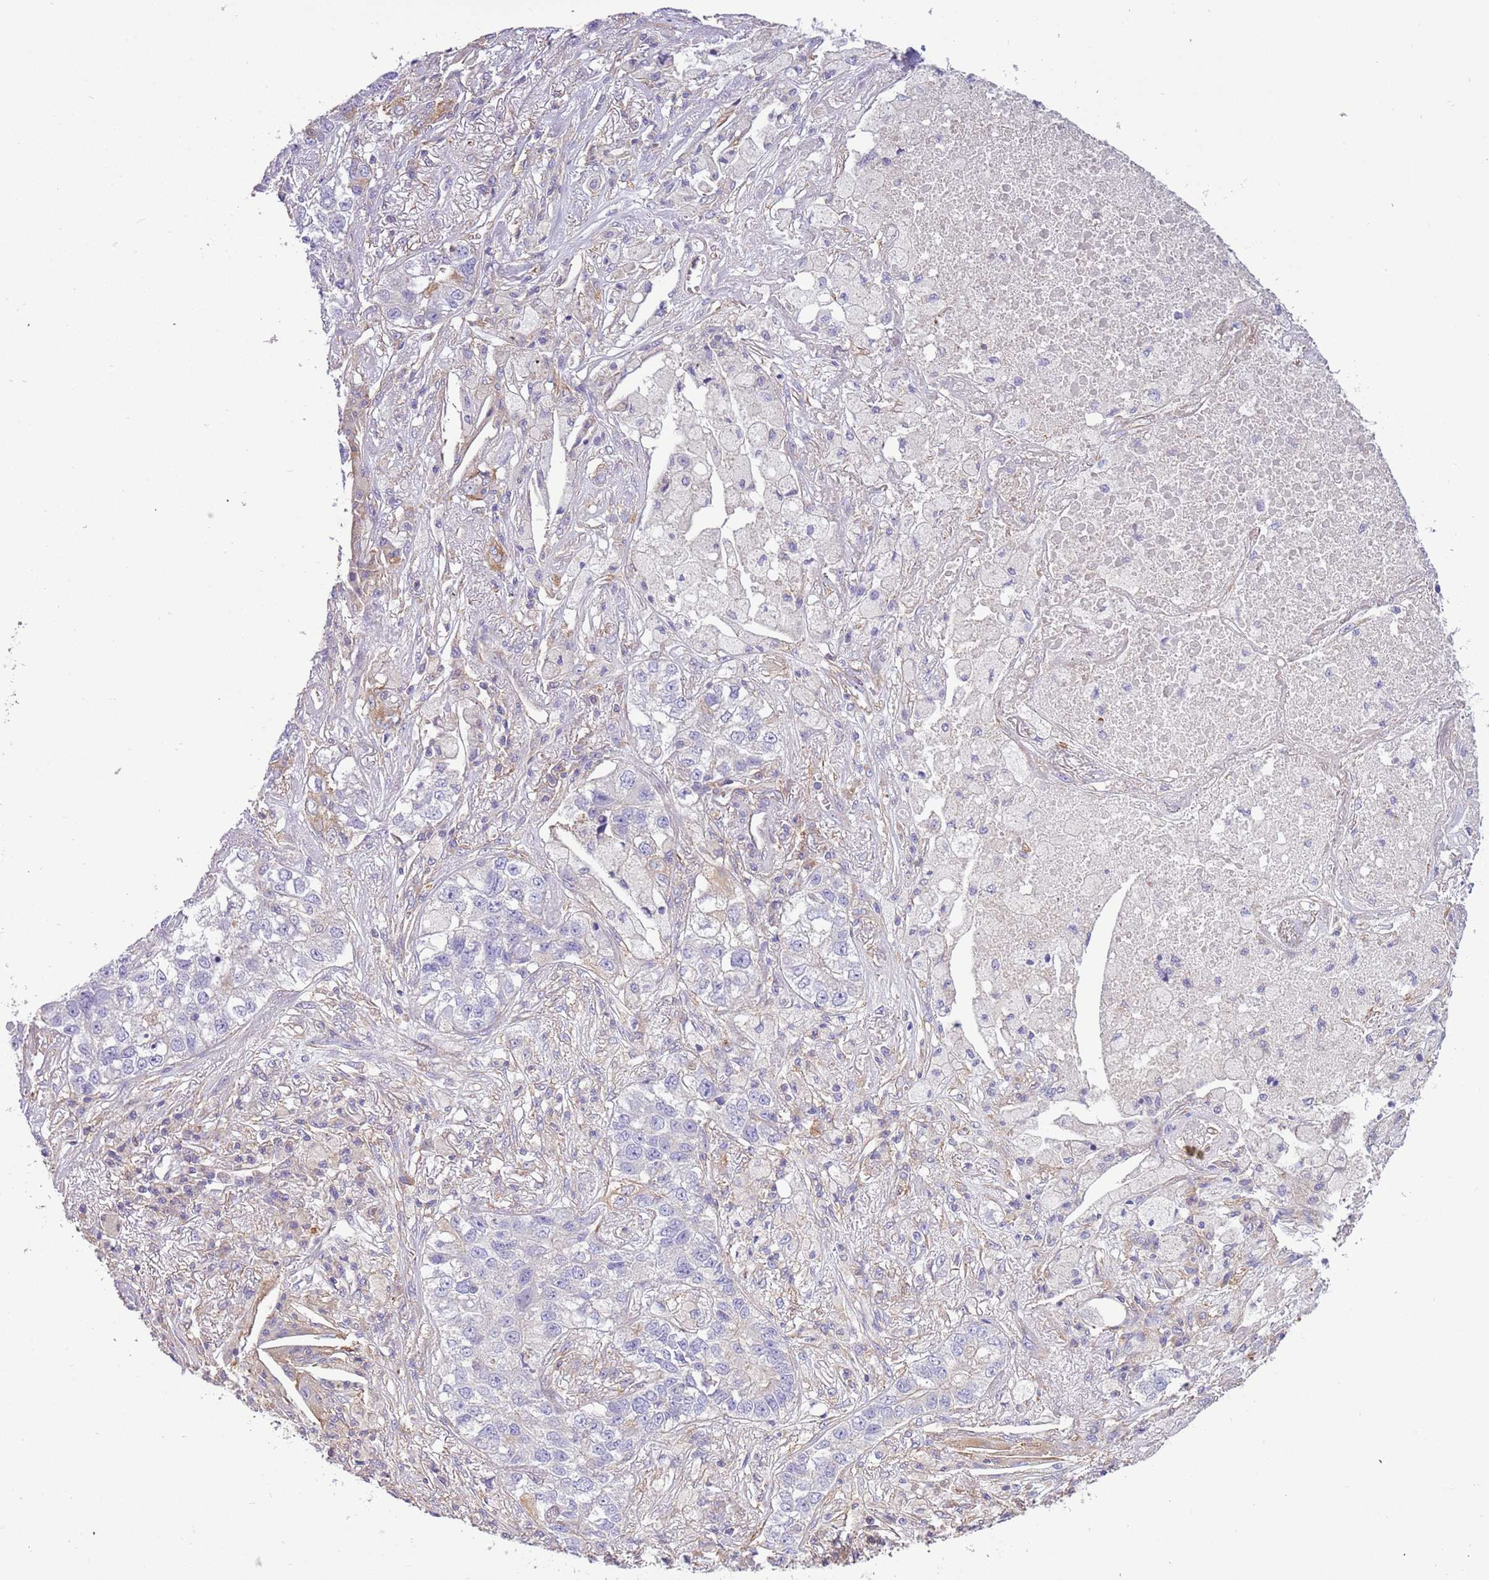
{"staining": {"intensity": "negative", "quantity": "none", "location": "none"}, "tissue": "lung cancer", "cell_type": "Tumor cells", "image_type": "cancer", "snomed": [{"axis": "morphology", "description": "Adenocarcinoma, NOS"}, {"axis": "topography", "description": "Lung"}], "caption": "DAB immunohistochemical staining of human lung cancer (adenocarcinoma) displays no significant expression in tumor cells.", "gene": "NAALADL1", "patient": {"sex": "male", "age": 49}}